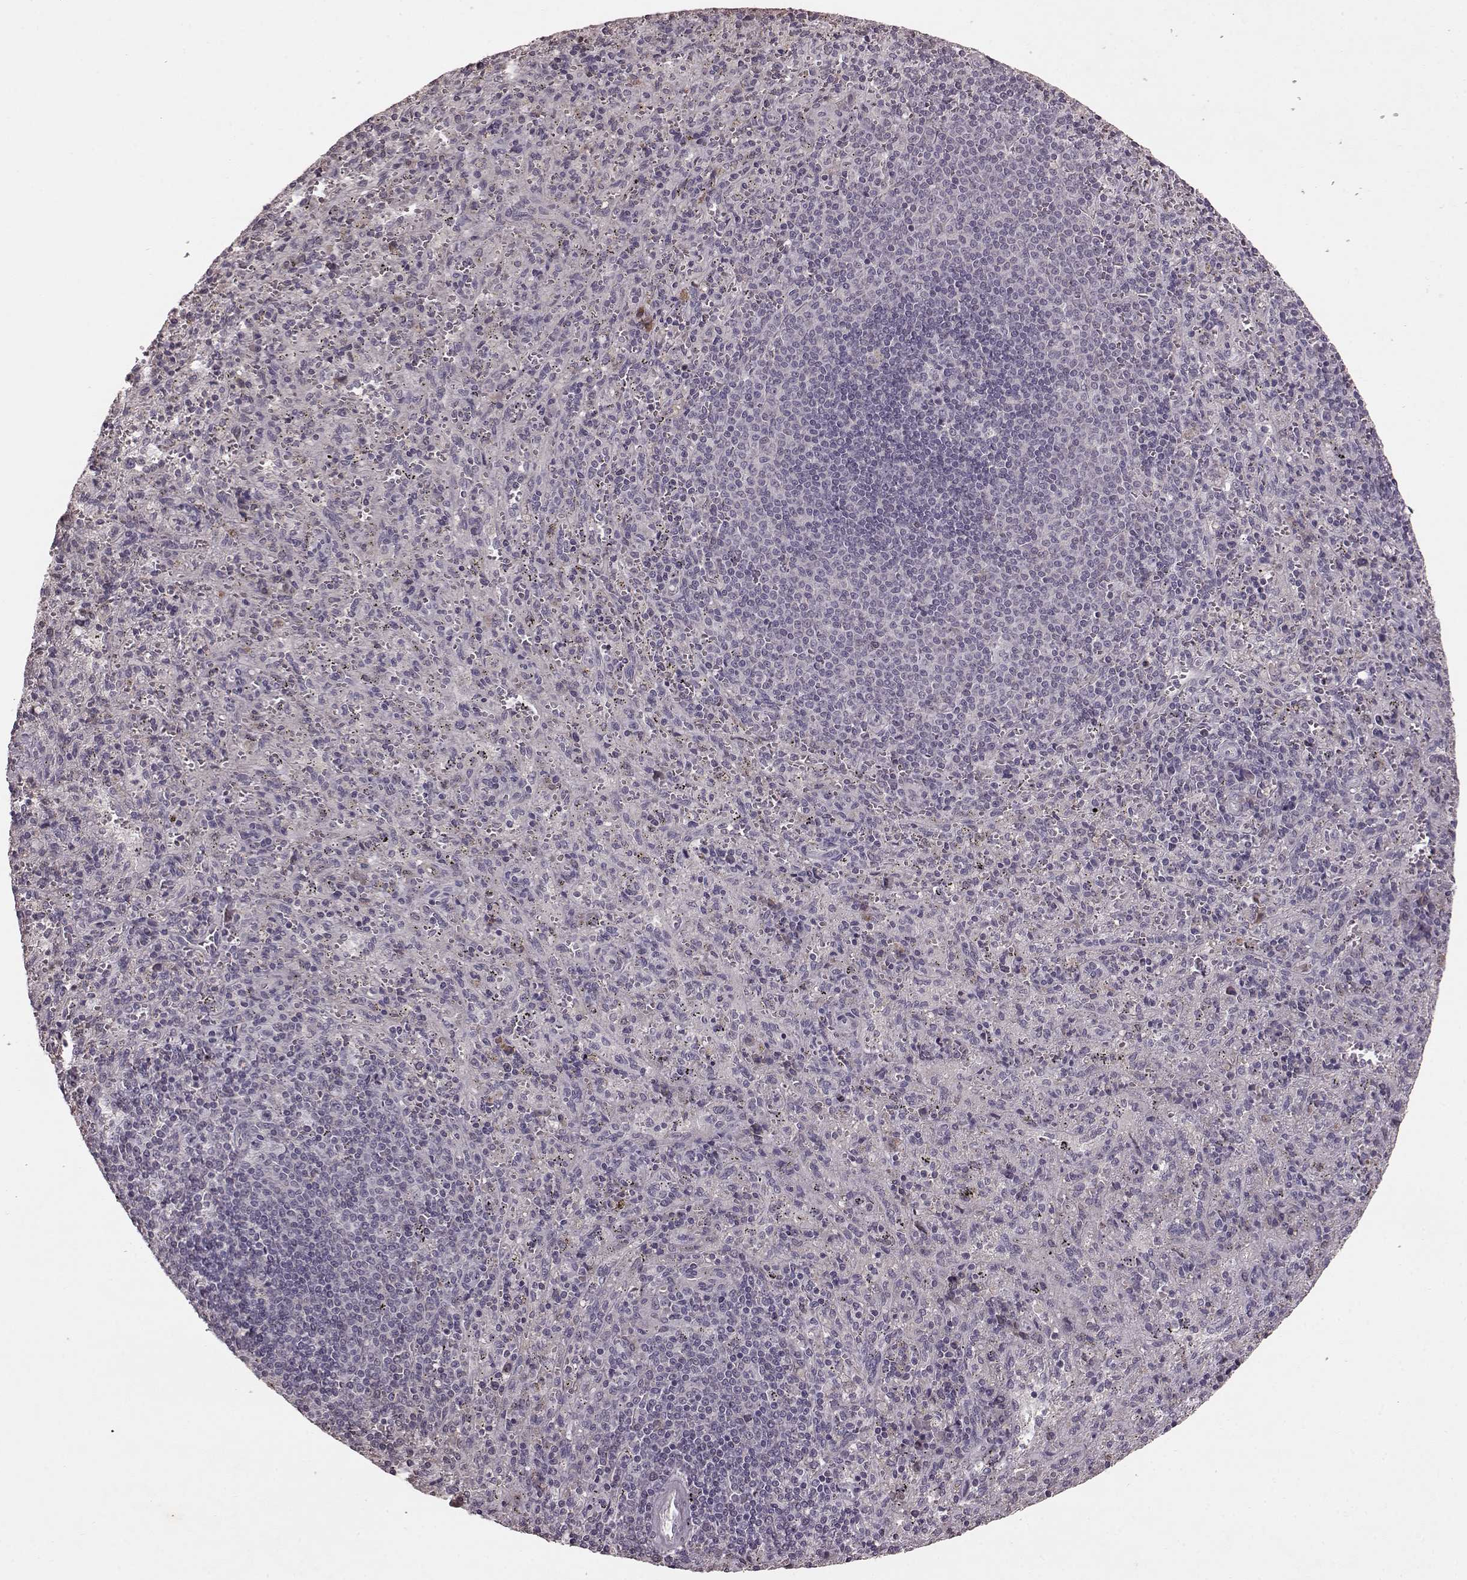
{"staining": {"intensity": "negative", "quantity": "none", "location": "none"}, "tissue": "spleen", "cell_type": "Cells in red pulp", "image_type": "normal", "snomed": [{"axis": "morphology", "description": "Normal tissue, NOS"}, {"axis": "topography", "description": "Spleen"}], "caption": "Cells in red pulp are negative for protein expression in normal human spleen. (Brightfield microscopy of DAB IHC at high magnification).", "gene": "FRRS1L", "patient": {"sex": "male", "age": 57}}